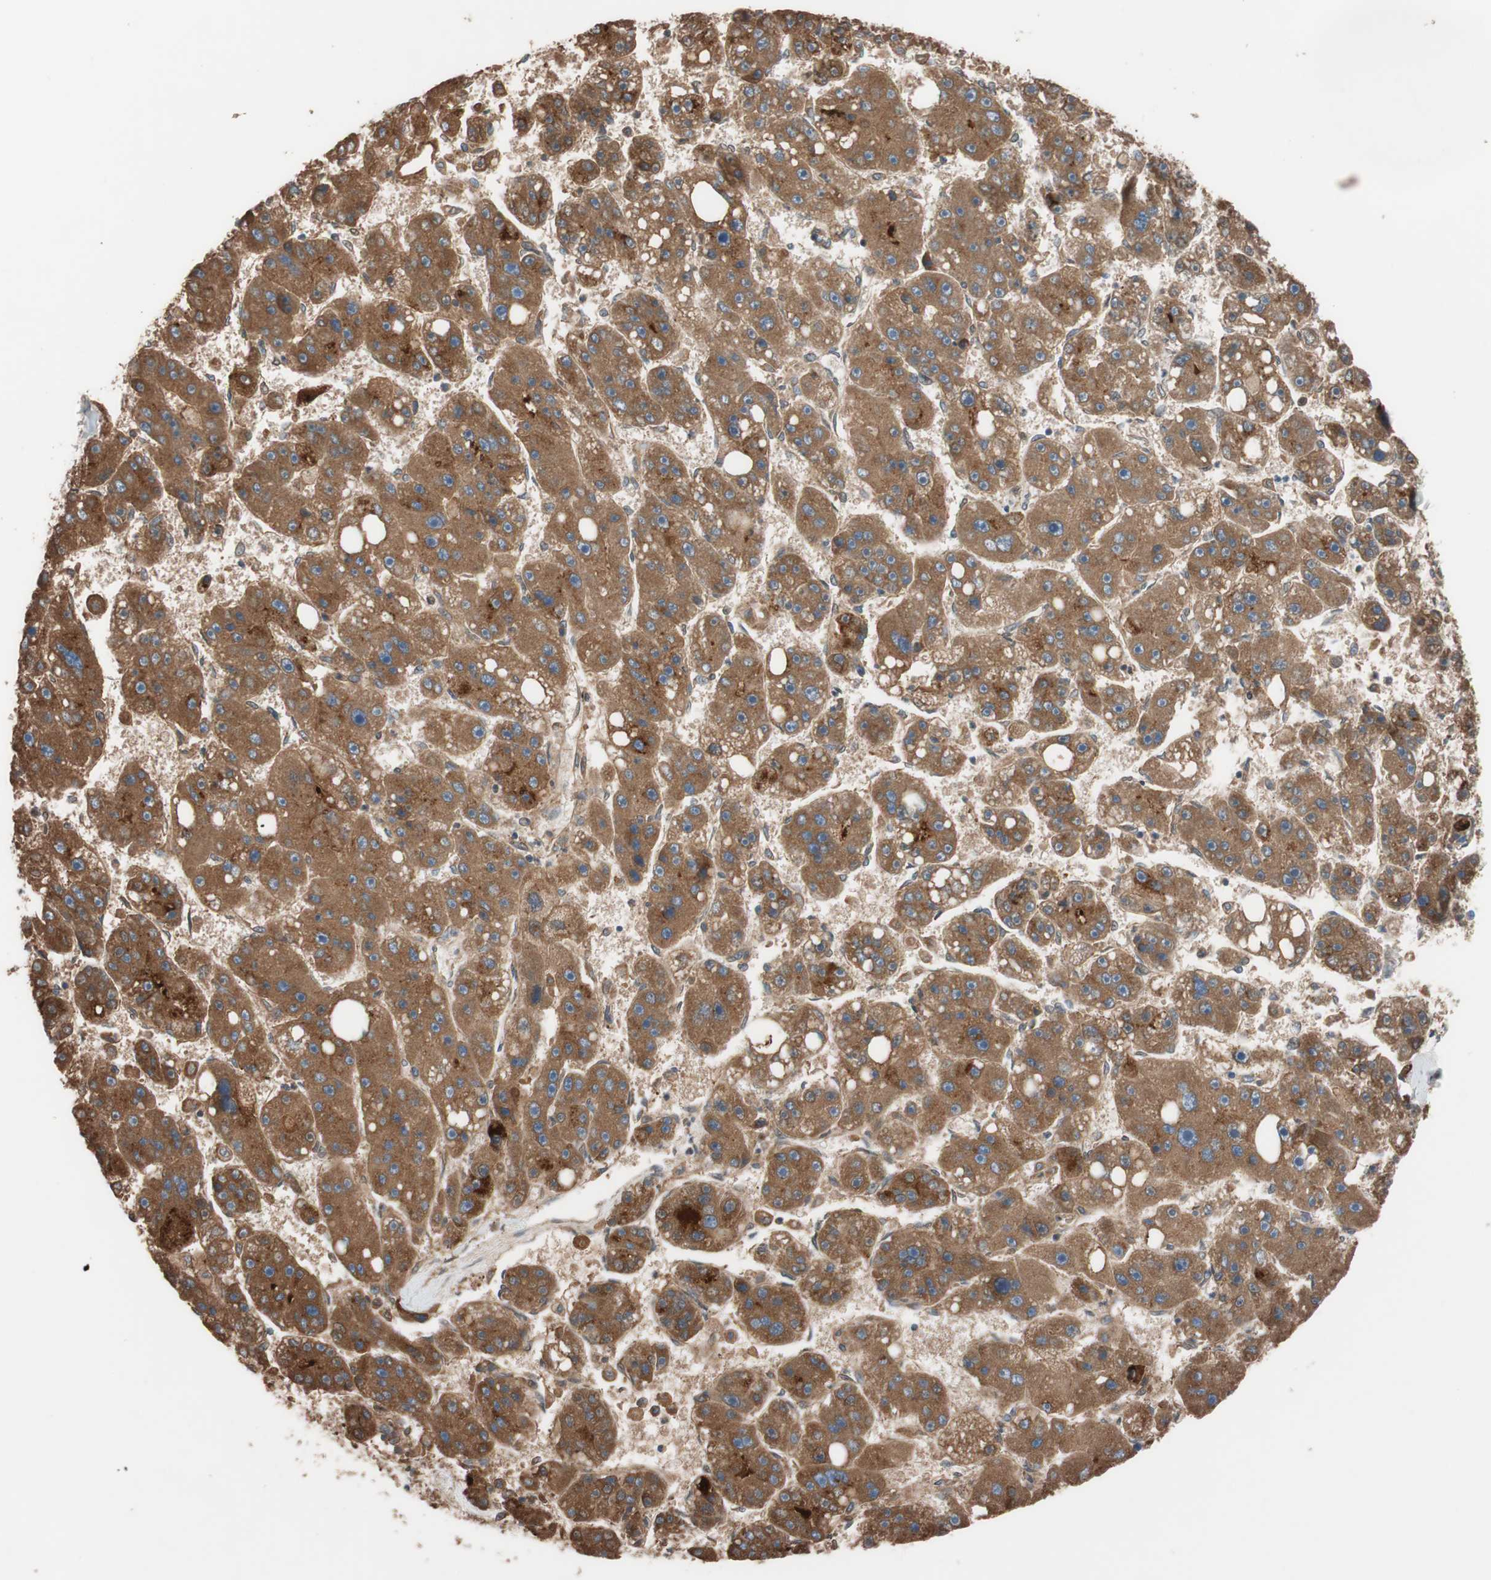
{"staining": {"intensity": "moderate", "quantity": ">75%", "location": "cytoplasmic/membranous"}, "tissue": "liver cancer", "cell_type": "Tumor cells", "image_type": "cancer", "snomed": [{"axis": "morphology", "description": "Carcinoma, Hepatocellular, NOS"}, {"axis": "topography", "description": "Liver"}], "caption": "Hepatocellular carcinoma (liver) stained with a brown dye demonstrates moderate cytoplasmic/membranous positive staining in approximately >75% of tumor cells.", "gene": "SDC4", "patient": {"sex": "female", "age": 61}}